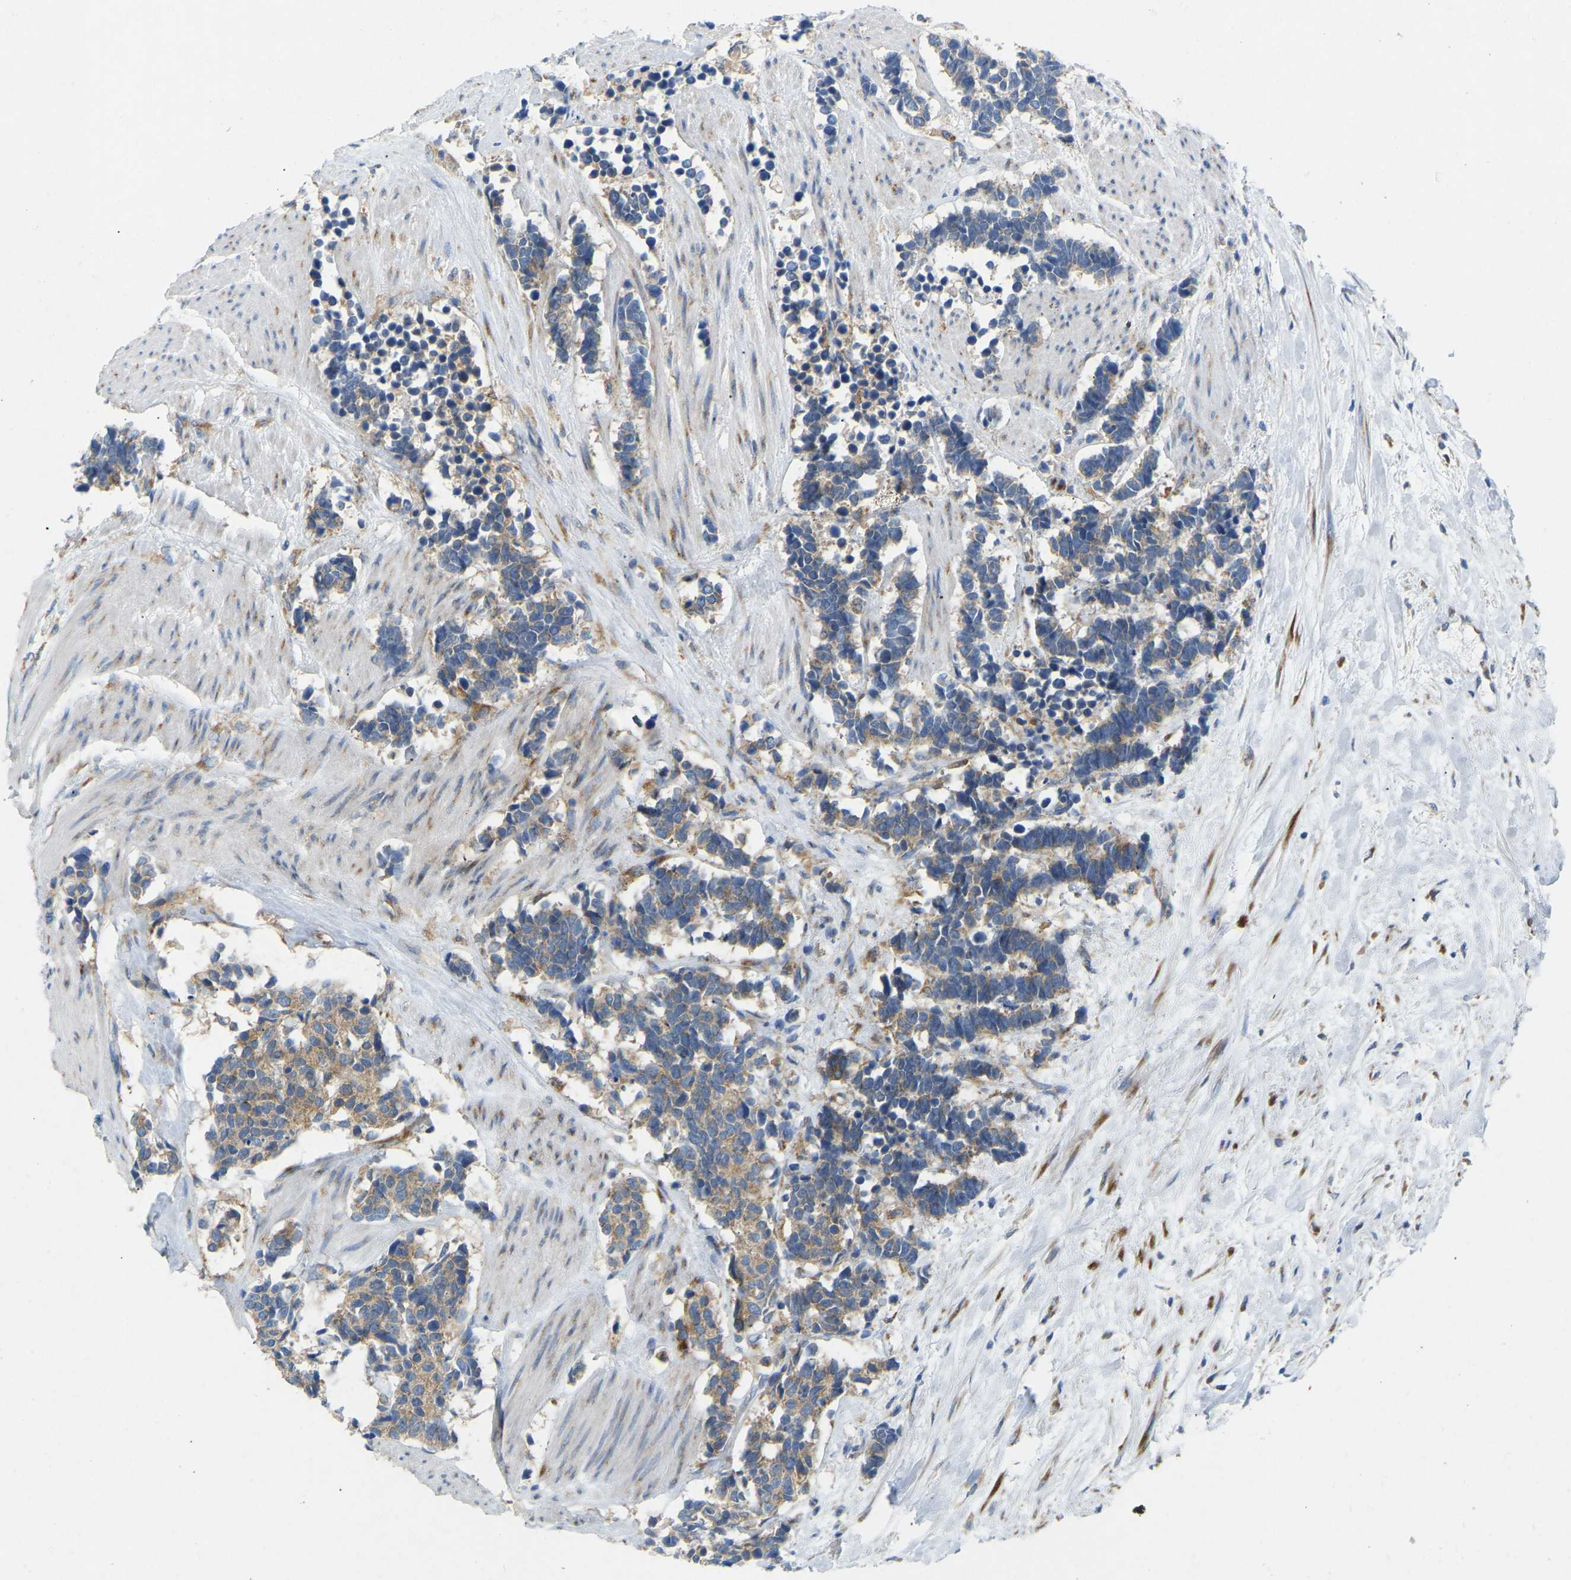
{"staining": {"intensity": "moderate", "quantity": ">75%", "location": "cytoplasmic/membranous"}, "tissue": "carcinoid", "cell_type": "Tumor cells", "image_type": "cancer", "snomed": [{"axis": "morphology", "description": "Carcinoma, NOS"}, {"axis": "morphology", "description": "Carcinoid, malignant, NOS"}, {"axis": "topography", "description": "Urinary bladder"}], "caption": "Immunohistochemical staining of carcinoid displays medium levels of moderate cytoplasmic/membranous positivity in about >75% of tumor cells.", "gene": "SND1", "patient": {"sex": "male", "age": 57}}